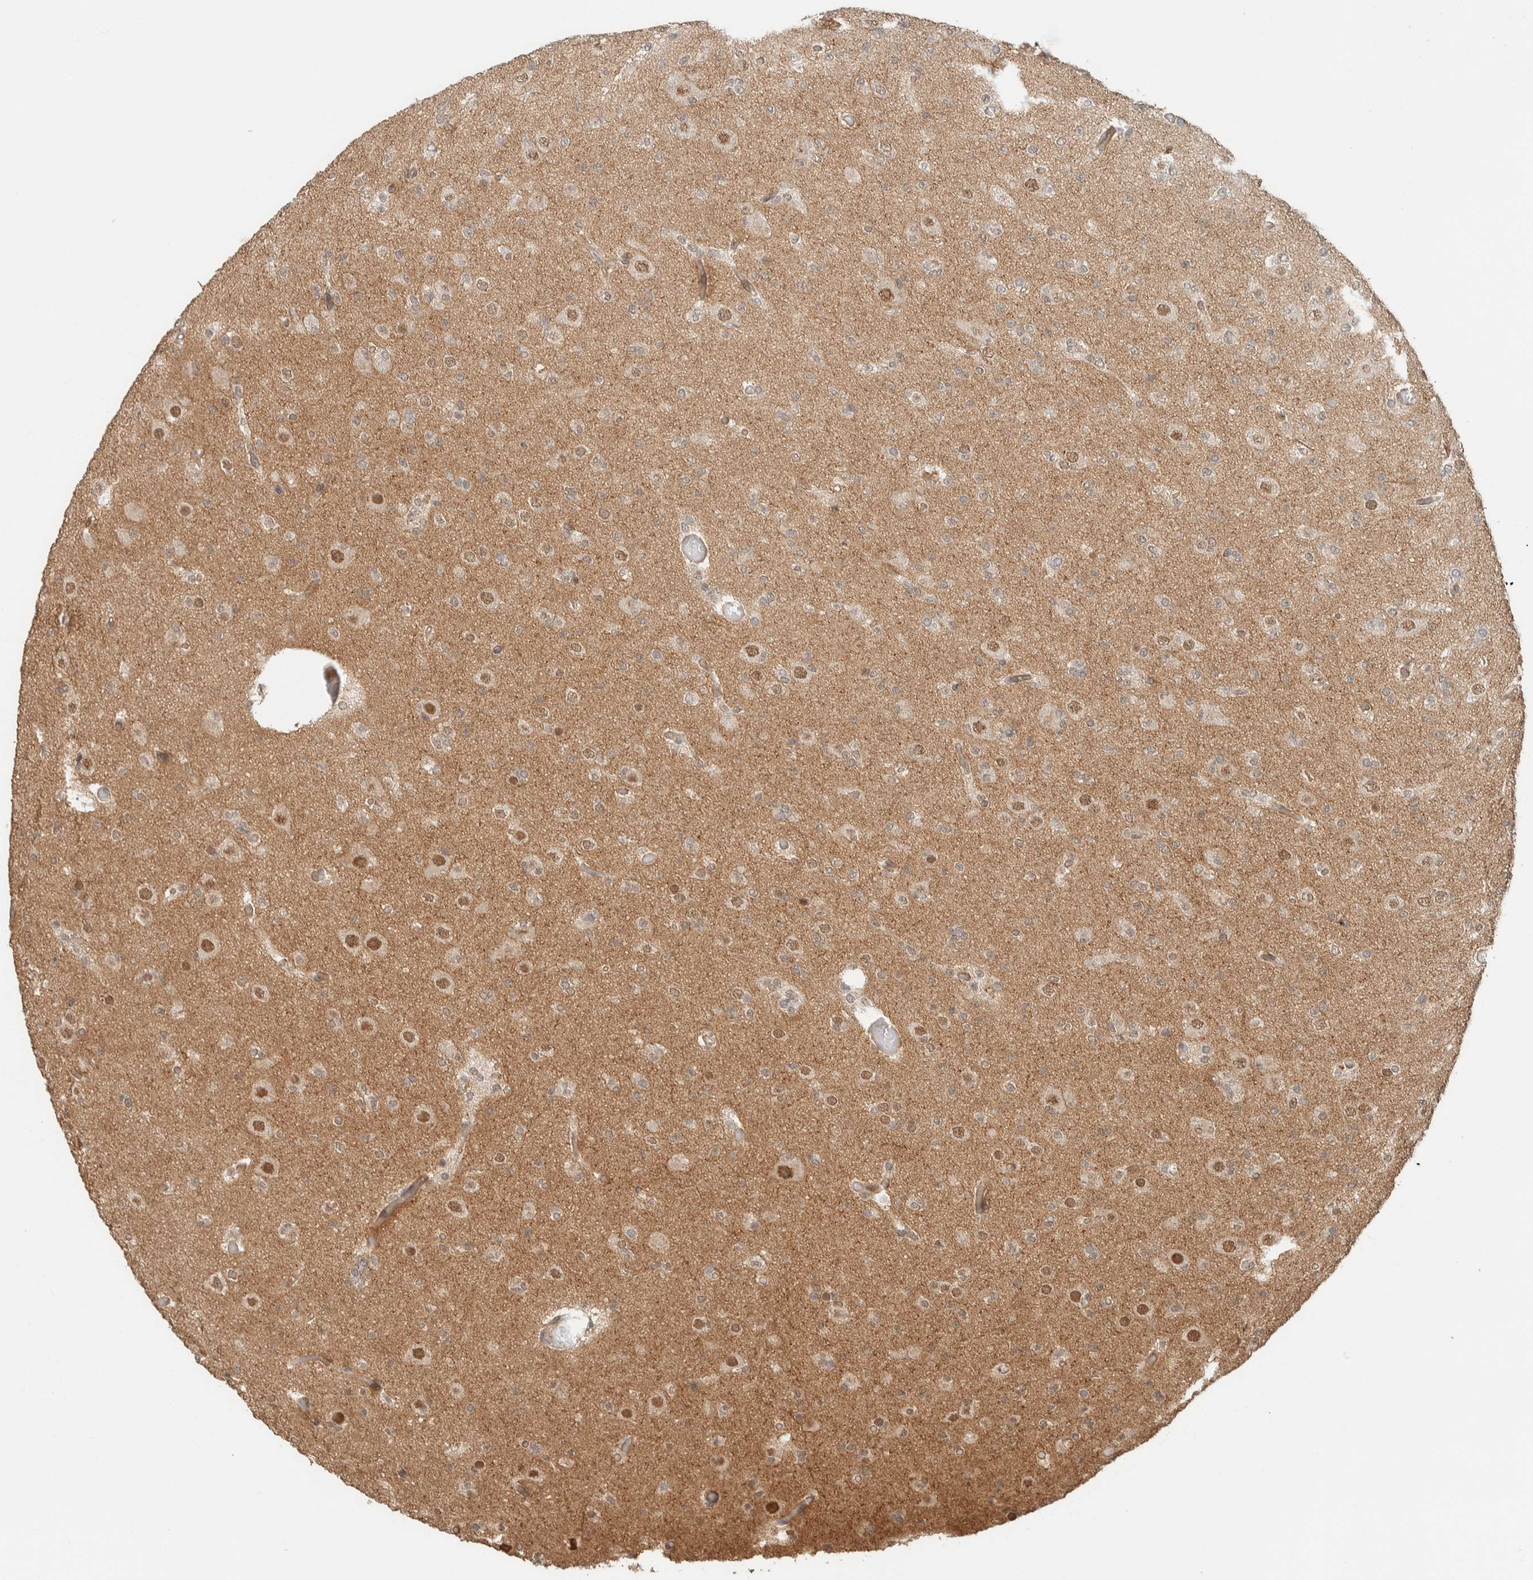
{"staining": {"intensity": "moderate", "quantity": "<25%", "location": "cytoplasmic/membranous,nuclear"}, "tissue": "glioma", "cell_type": "Tumor cells", "image_type": "cancer", "snomed": [{"axis": "morphology", "description": "Glioma, malignant, Low grade"}, {"axis": "topography", "description": "Brain"}], "caption": "Immunohistochemistry (IHC) (DAB (3,3'-diaminobenzidine)) staining of low-grade glioma (malignant) demonstrates moderate cytoplasmic/membranous and nuclear protein staining in about <25% of tumor cells. The staining was performed using DAB, with brown indicating positive protein expression. Nuclei are stained blue with hematoxylin.", "gene": "ZBTB2", "patient": {"sex": "female", "age": 22}}